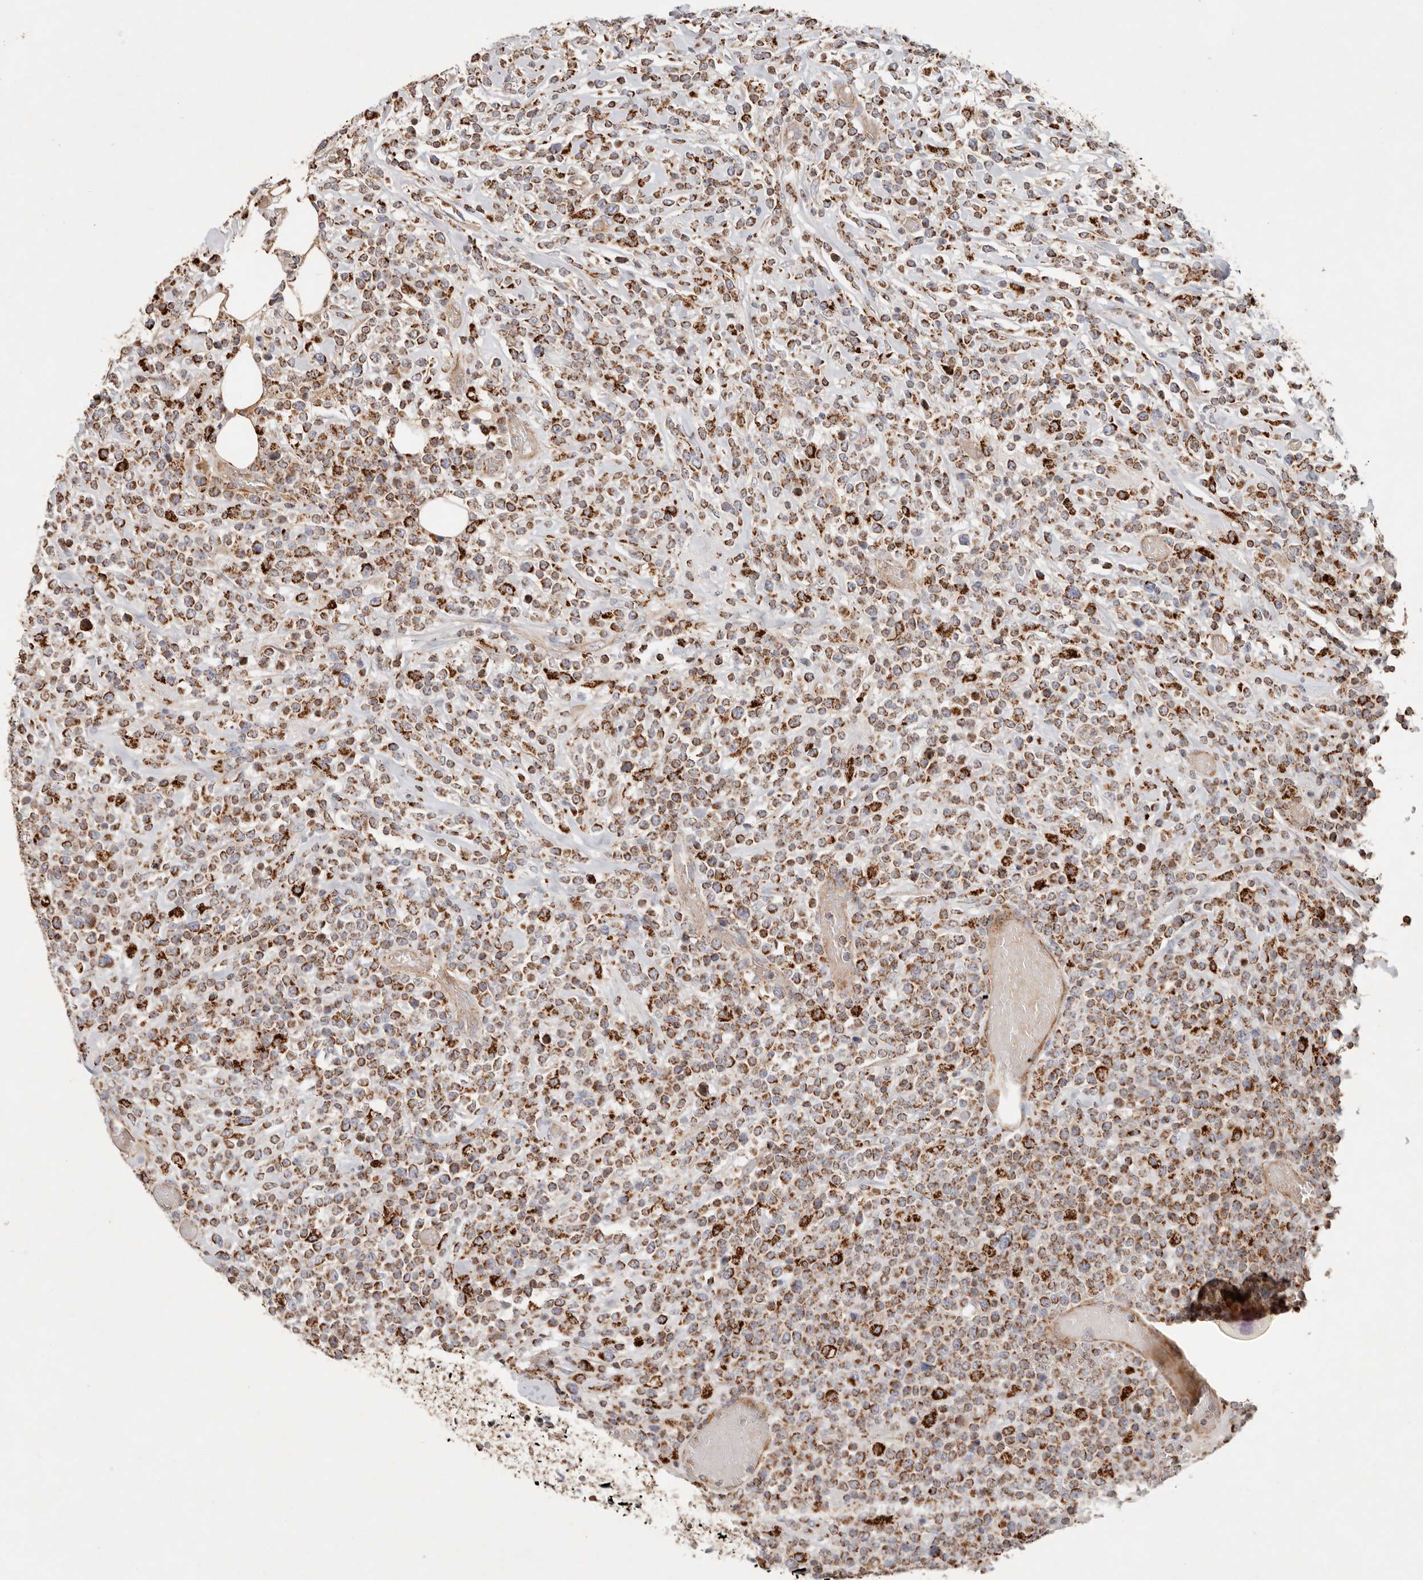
{"staining": {"intensity": "strong", "quantity": ">75%", "location": "cytoplasmic/membranous"}, "tissue": "lymphoma", "cell_type": "Tumor cells", "image_type": "cancer", "snomed": [{"axis": "morphology", "description": "Malignant lymphoma, non-Hodgkin's type, High grade"}, {"axis": "topography", "description": "Colon"}], "caption": "Protein expression by immunohistochemistry demonstrates strong cytoplasmic/membranous expression in about >75% of tumor cells in lymphoma.", "gene": "ARHGEF10L", "patient": {"sex": "female", "age": 53}}